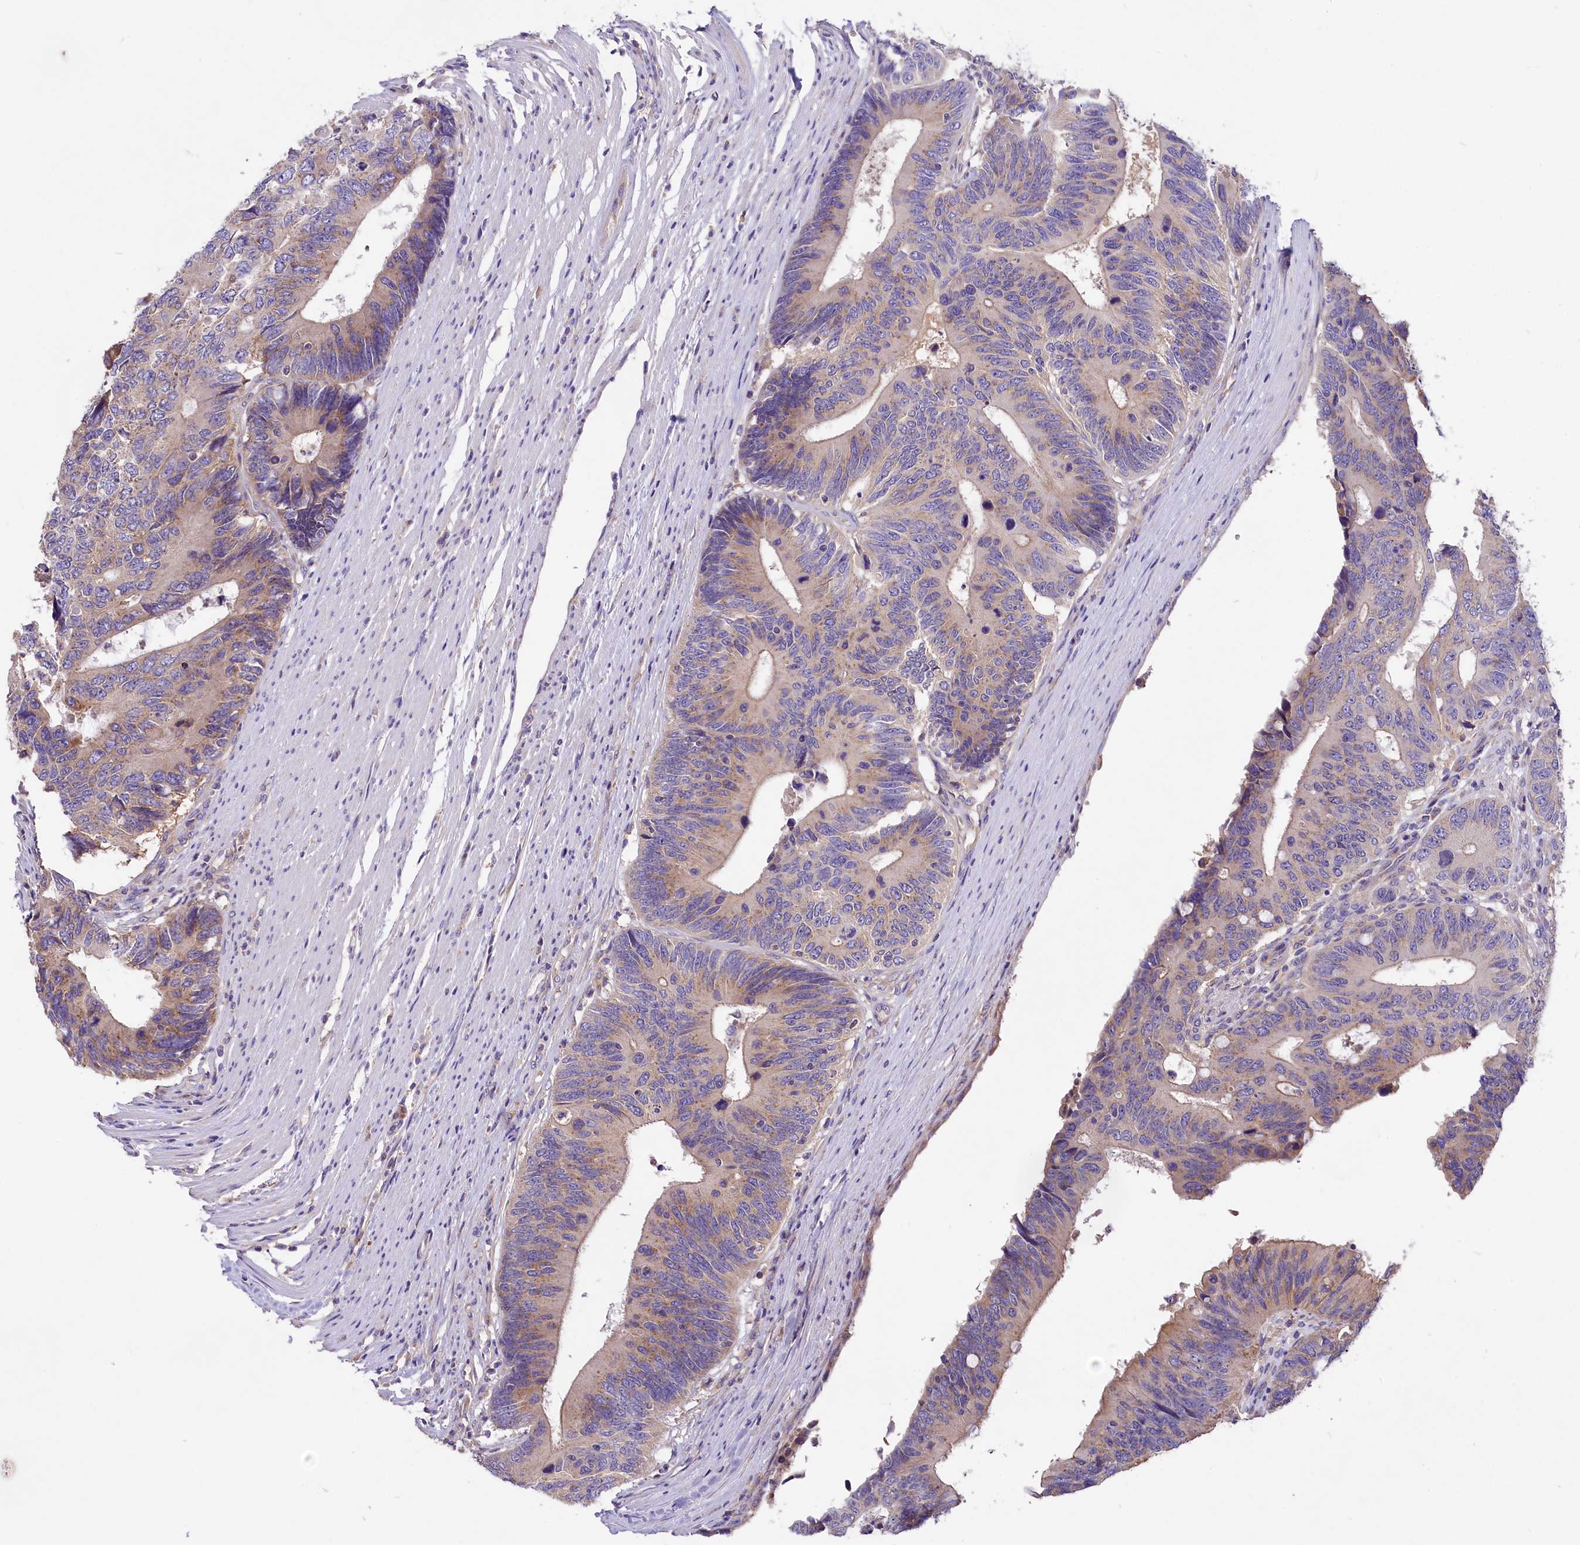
{"staining": {"intensity": "weak", "quantity": "25%-75%", "location": "cytoplasmic/membranous"}, "tissue": "colorectal cancer", "cell_type": "Tumor cells", "image_type": "cancer", "snomed": [{"axis": "morphology", "description": "Adenocarcinoma, NOS"}, {"axis": "topography", "description": "Colon"}], "caption": "Immunohistochemical staining of adenocarcinoma (colorectal) shows weak cytoplasmic/membranous protein staining in about 25%-75% of tumor cells. Nuclei are stained in blue.", "gene": "PEMT", "patient": {"sex": "male", "age": 87}}